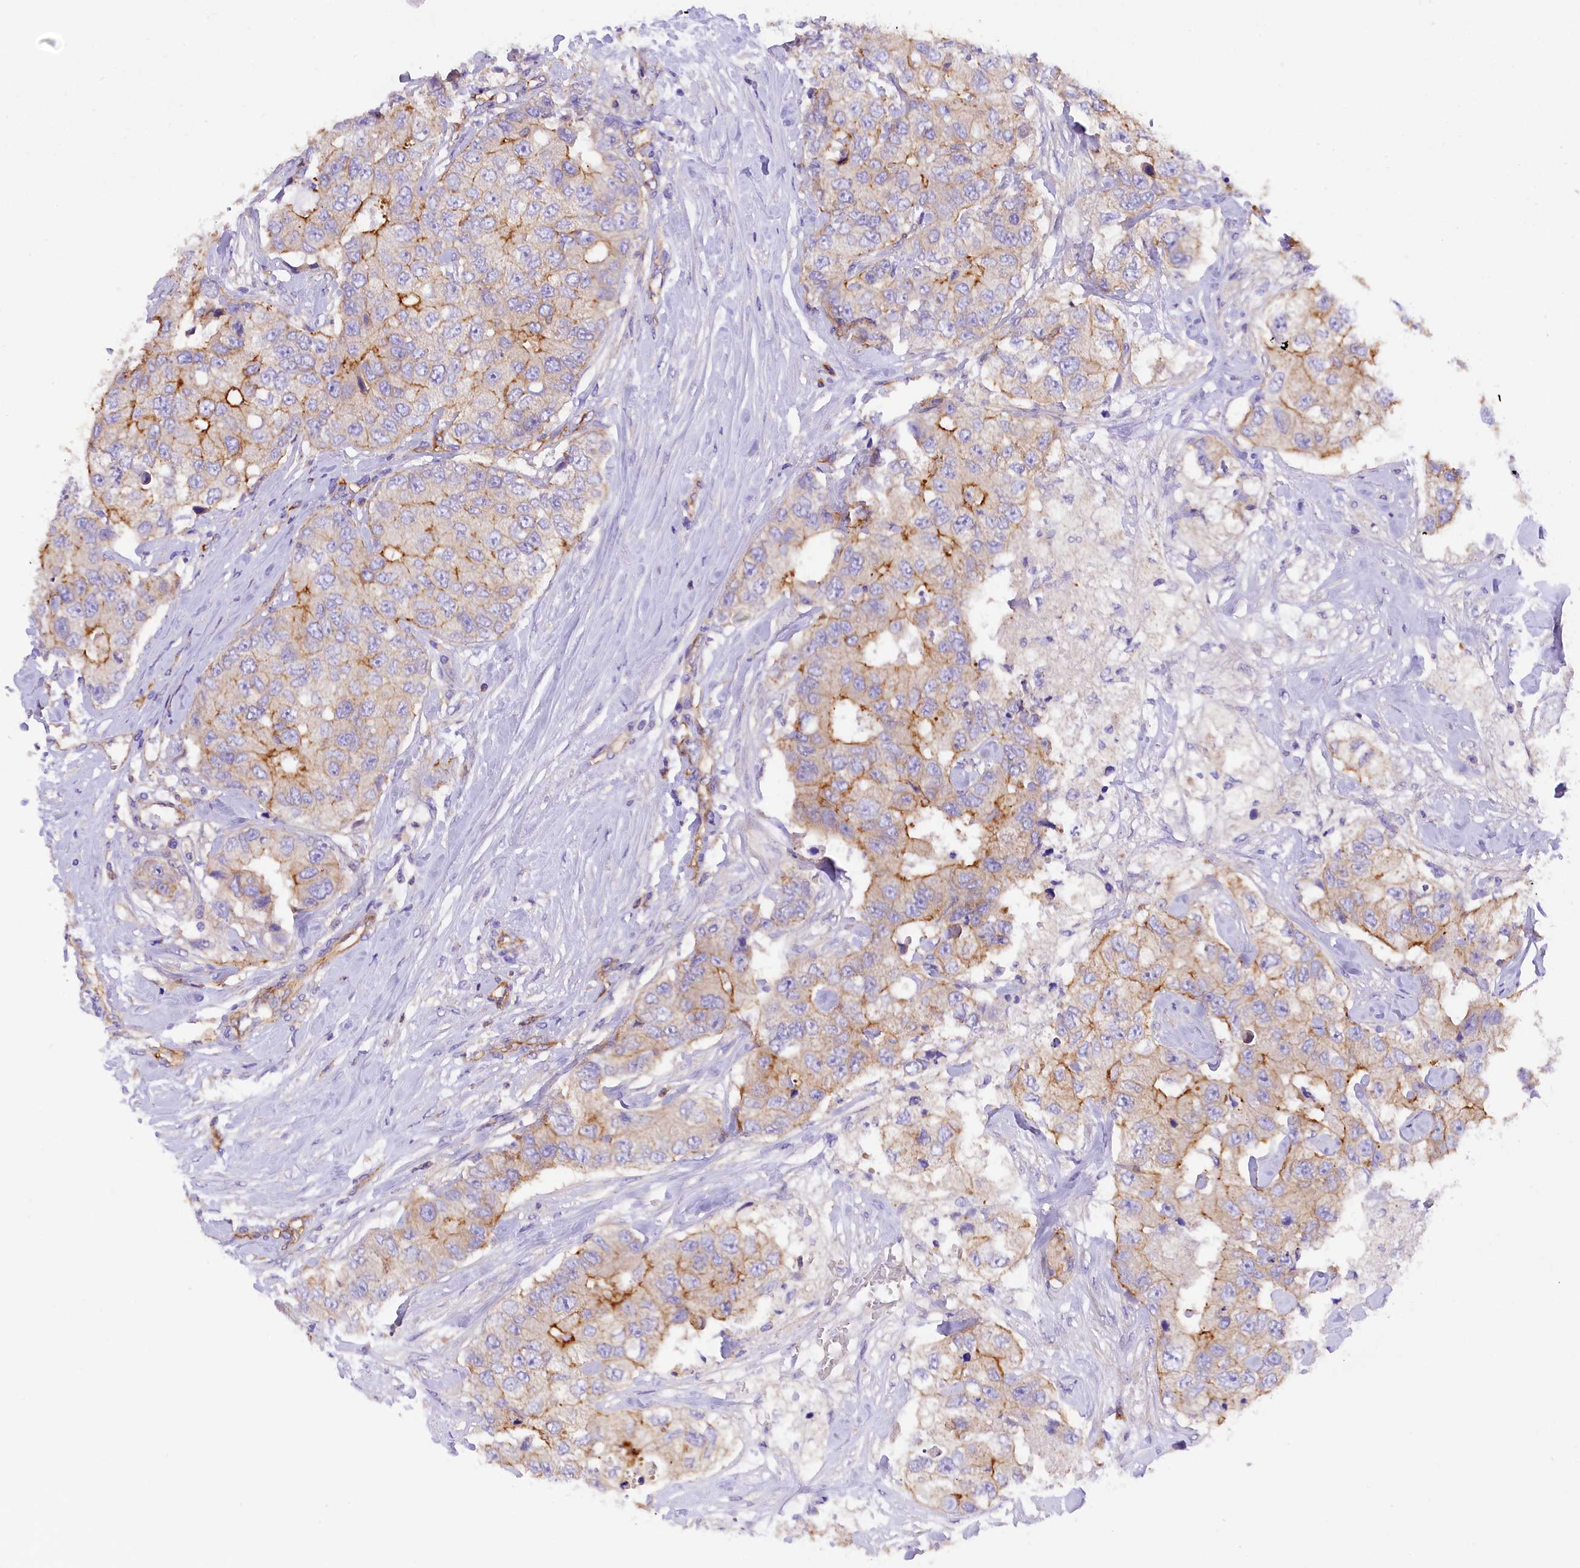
{"staining": {"intensity": "moderate", "quantity": "<25%", "location": "cytoplasmic/membranous"}, "tissue": "breast cancer", "cell_type": "Tumor cells", "image_type": "cancer", "snomed": [{"axis": "morphology", "description": "Duct carcinoma"}, {"axis": "topography", "description": "Breast"}], "caption": "A brown stain labels moderate cytoplasmic/membranous positivity of a protein in intraductal carcinoma (breast) tumor cells.", "gene": "FAM193A", "patient": {"sex": "female", "age": 62}}